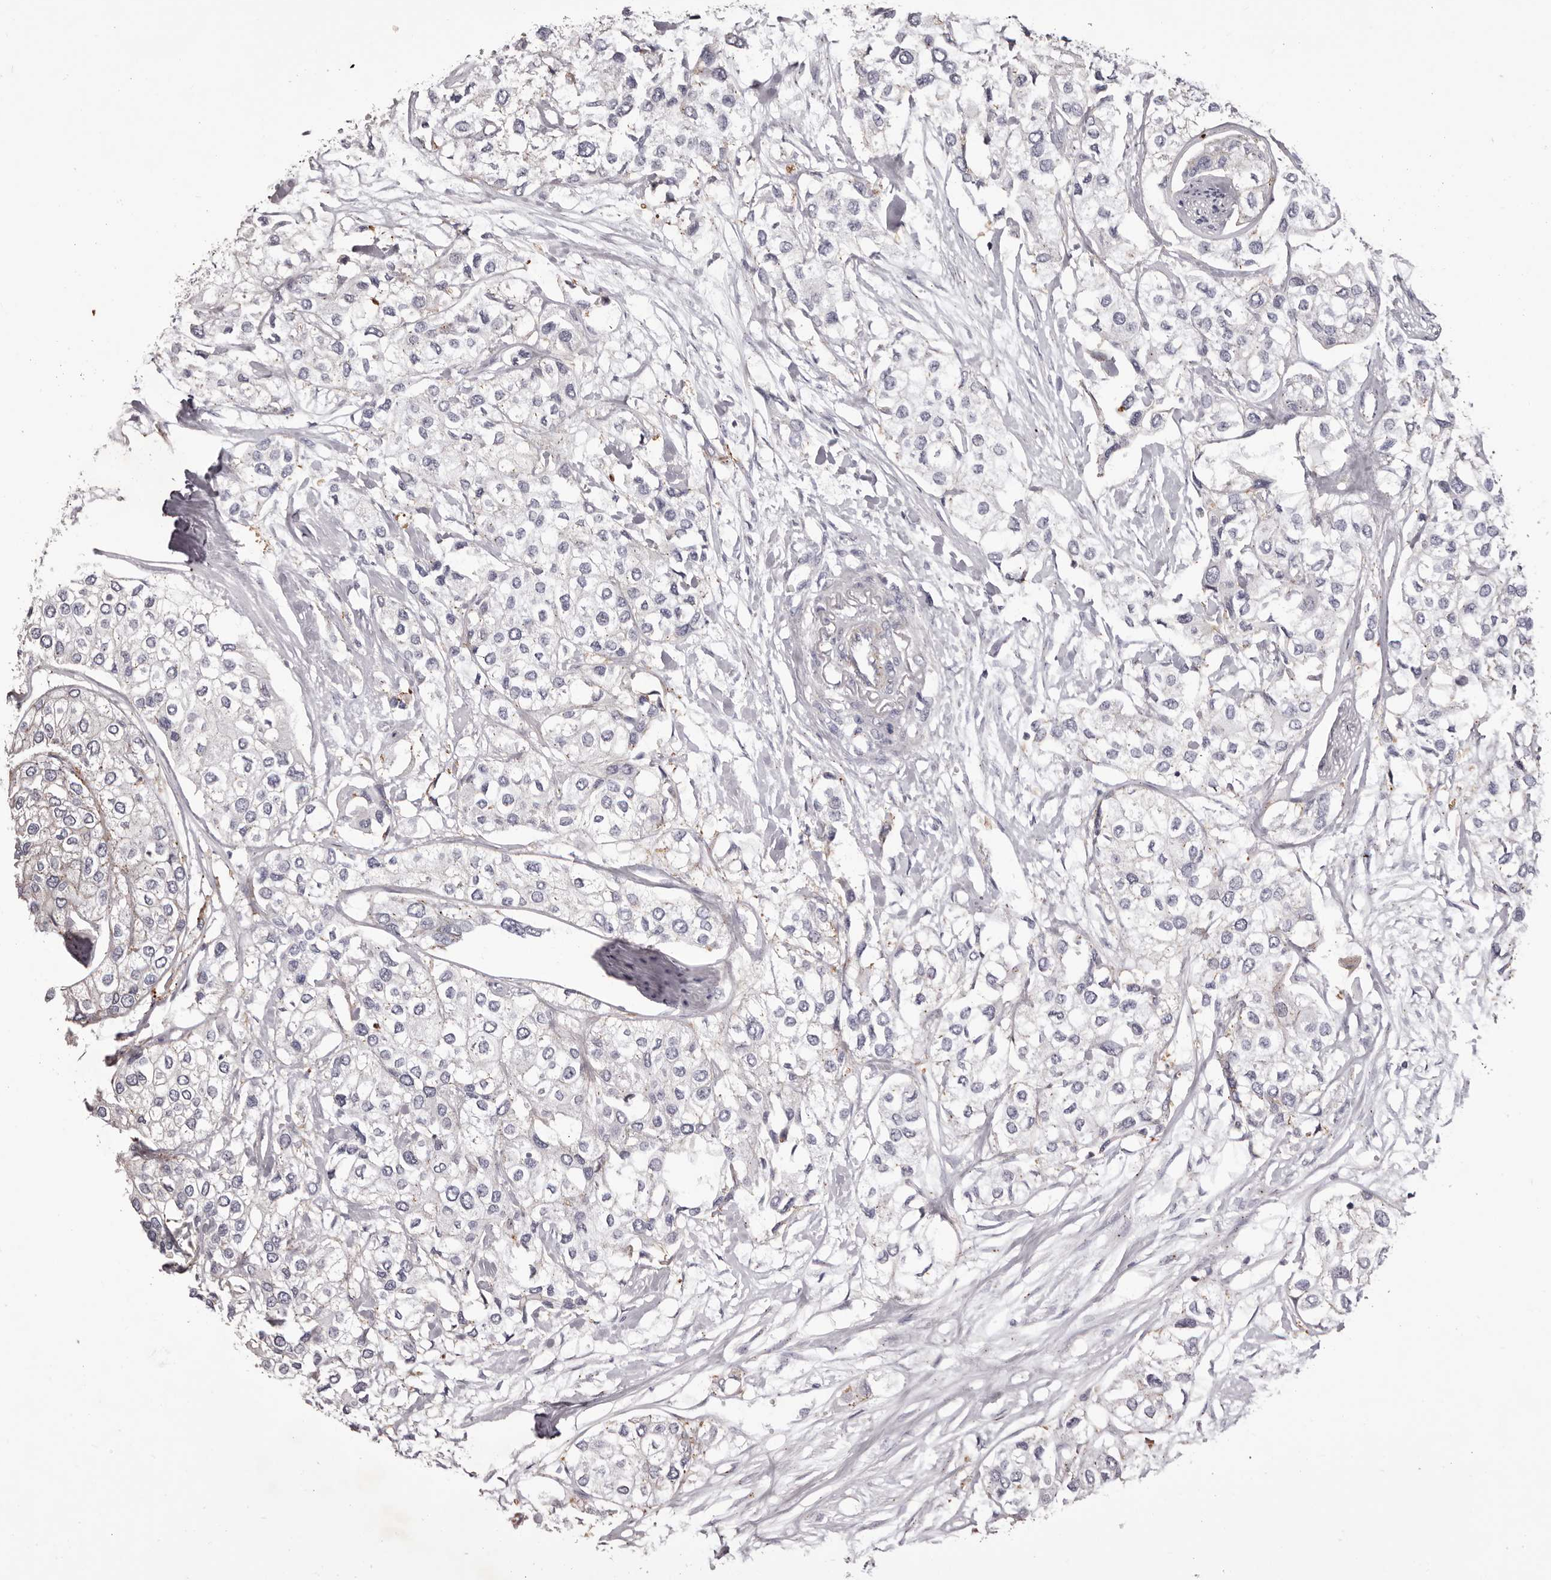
{"staining": {"intensity": "negative", "quantity": "none", "location": "none"}, "tissue": "urothelial cancer", "cell_type": "Tumor cells", "image_type": "cancer", "snomed": [{"axis": "morphology", "description": "Urothelial carcinoma, High grade"}, {"axis": "topography", "description": "Urinary bladder"}], "caption": "High magnification brightfield microscopy of urothelial carcinoma (high-grade) stained with DAB (brown) and counterstained with hematoxylin (blue): tumor cells show no significant positivity.", "gene": "PEG10", "patient": {"sex": "male", "age": 64}}